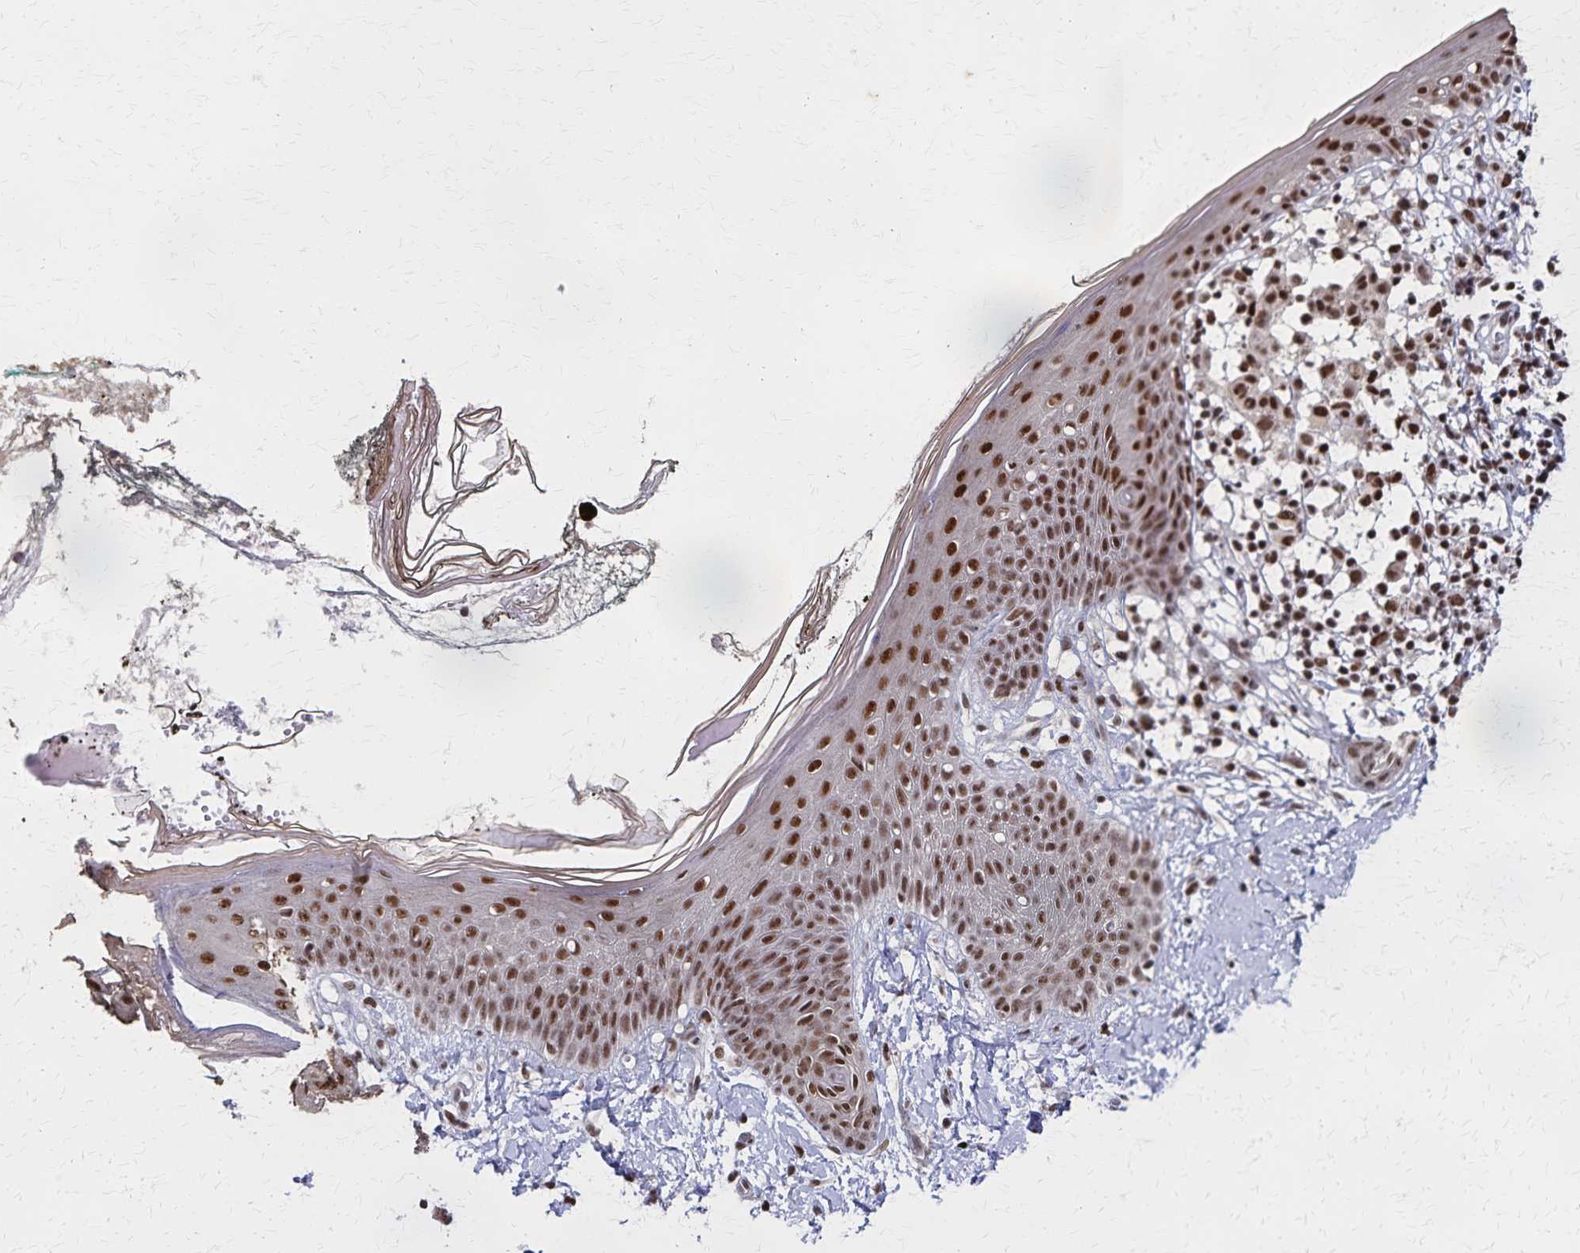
{"staining": {"intensity": "moderate", "quantity": ">75%", "location": "nuclear"}, "tissue": "skin", "cell_type": "Fibroblasts", "image_type": "normal", "snomed": [{"axis": "morphology", "description": "Normal tissue, NOS"}, {"axis": "topography", "description": "Skin"}], "caption": "Immunohistochemical staining of unremarkable human skin displays medium levels of moderate nuclear expression in about >75% of fibroblasts.", "gene": "GTF2B", "patient": {"sex": "female", "age": 34}}